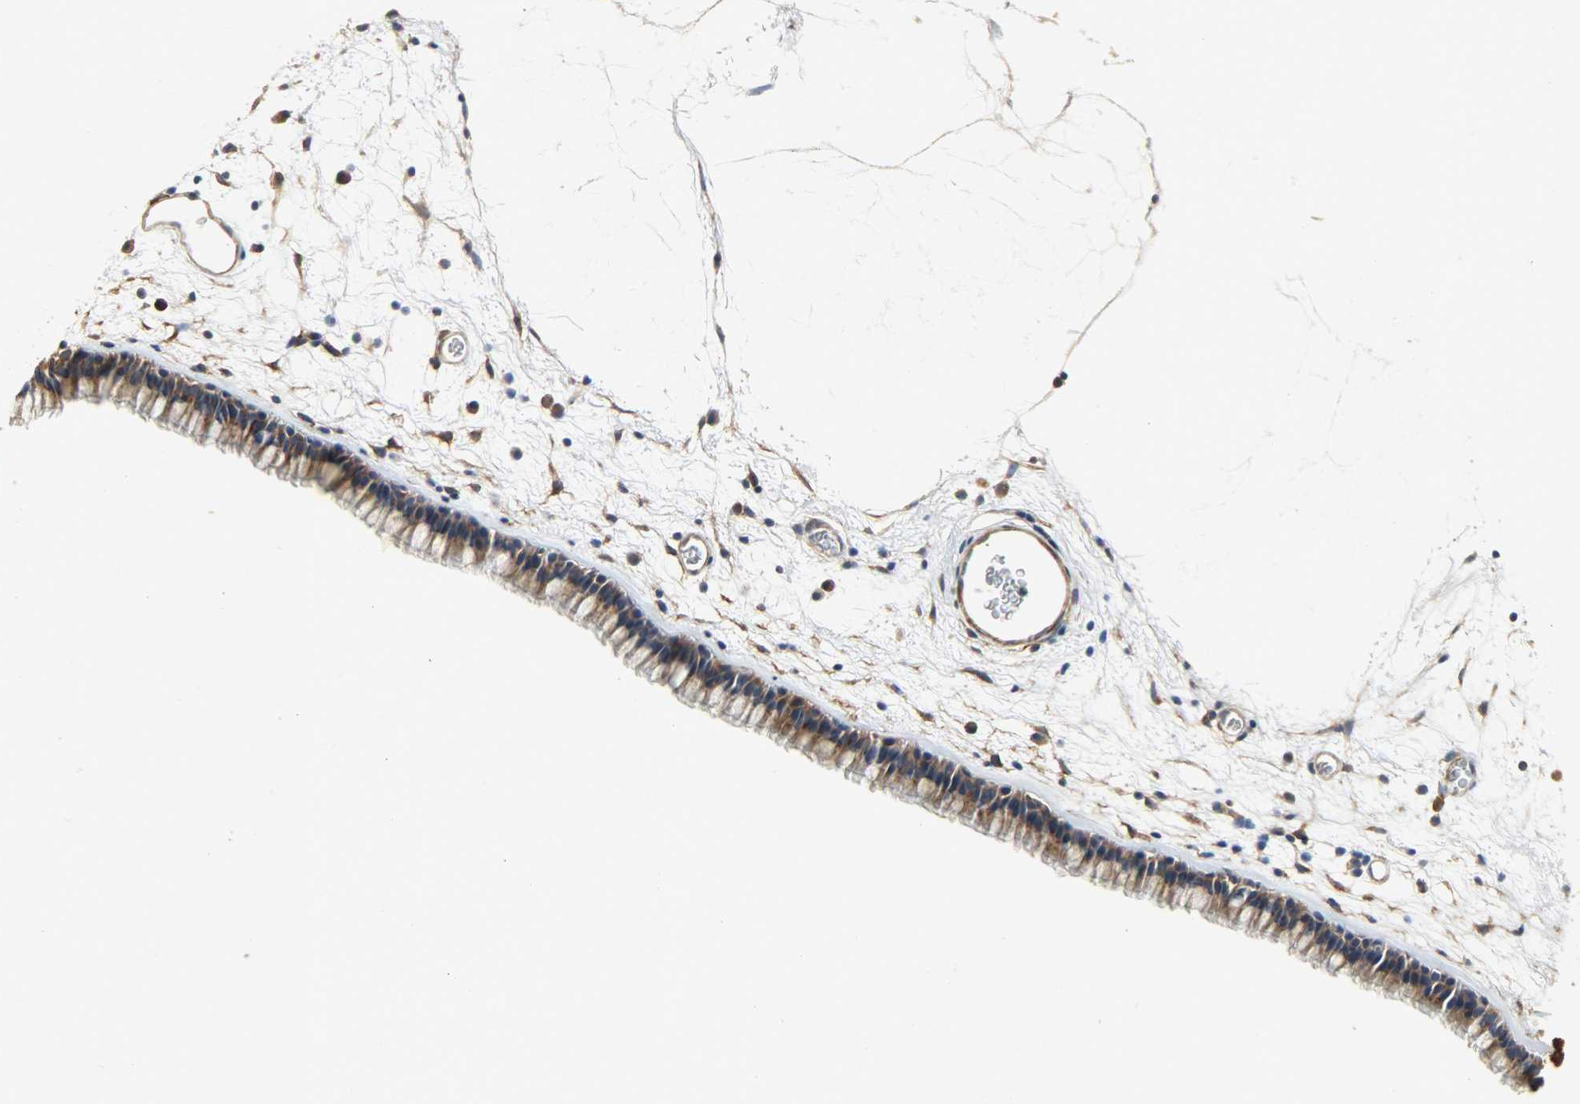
{"staining": {"intensity": "strong", "quantity": ">75%", "location": "cytoplasmic/membranous"}, "tissue": "nasopharynx", "cell_type": "Respiratory epithelial cells", "image_type": "normal", "snomed": [{"axis": "morphology", "description": "Normal tissue, NOS"}, {"axis": "morphology", "description": "Inflammation, NOS"}, {"axis": "topography", "description": "Nasopharynx"}], "caption": "The photomicrograph exhibits immunohistochemical staining of unremarkable nasopharynx. There is strong cytoplasmic/membranous staining is identified in approximately >75% of respiratory epithelial cells. (DAB = brown stain, brightfield microscopy at high magnification).", "gene": "C1orf198", "patient": {"sex": "male", "age": 48}}